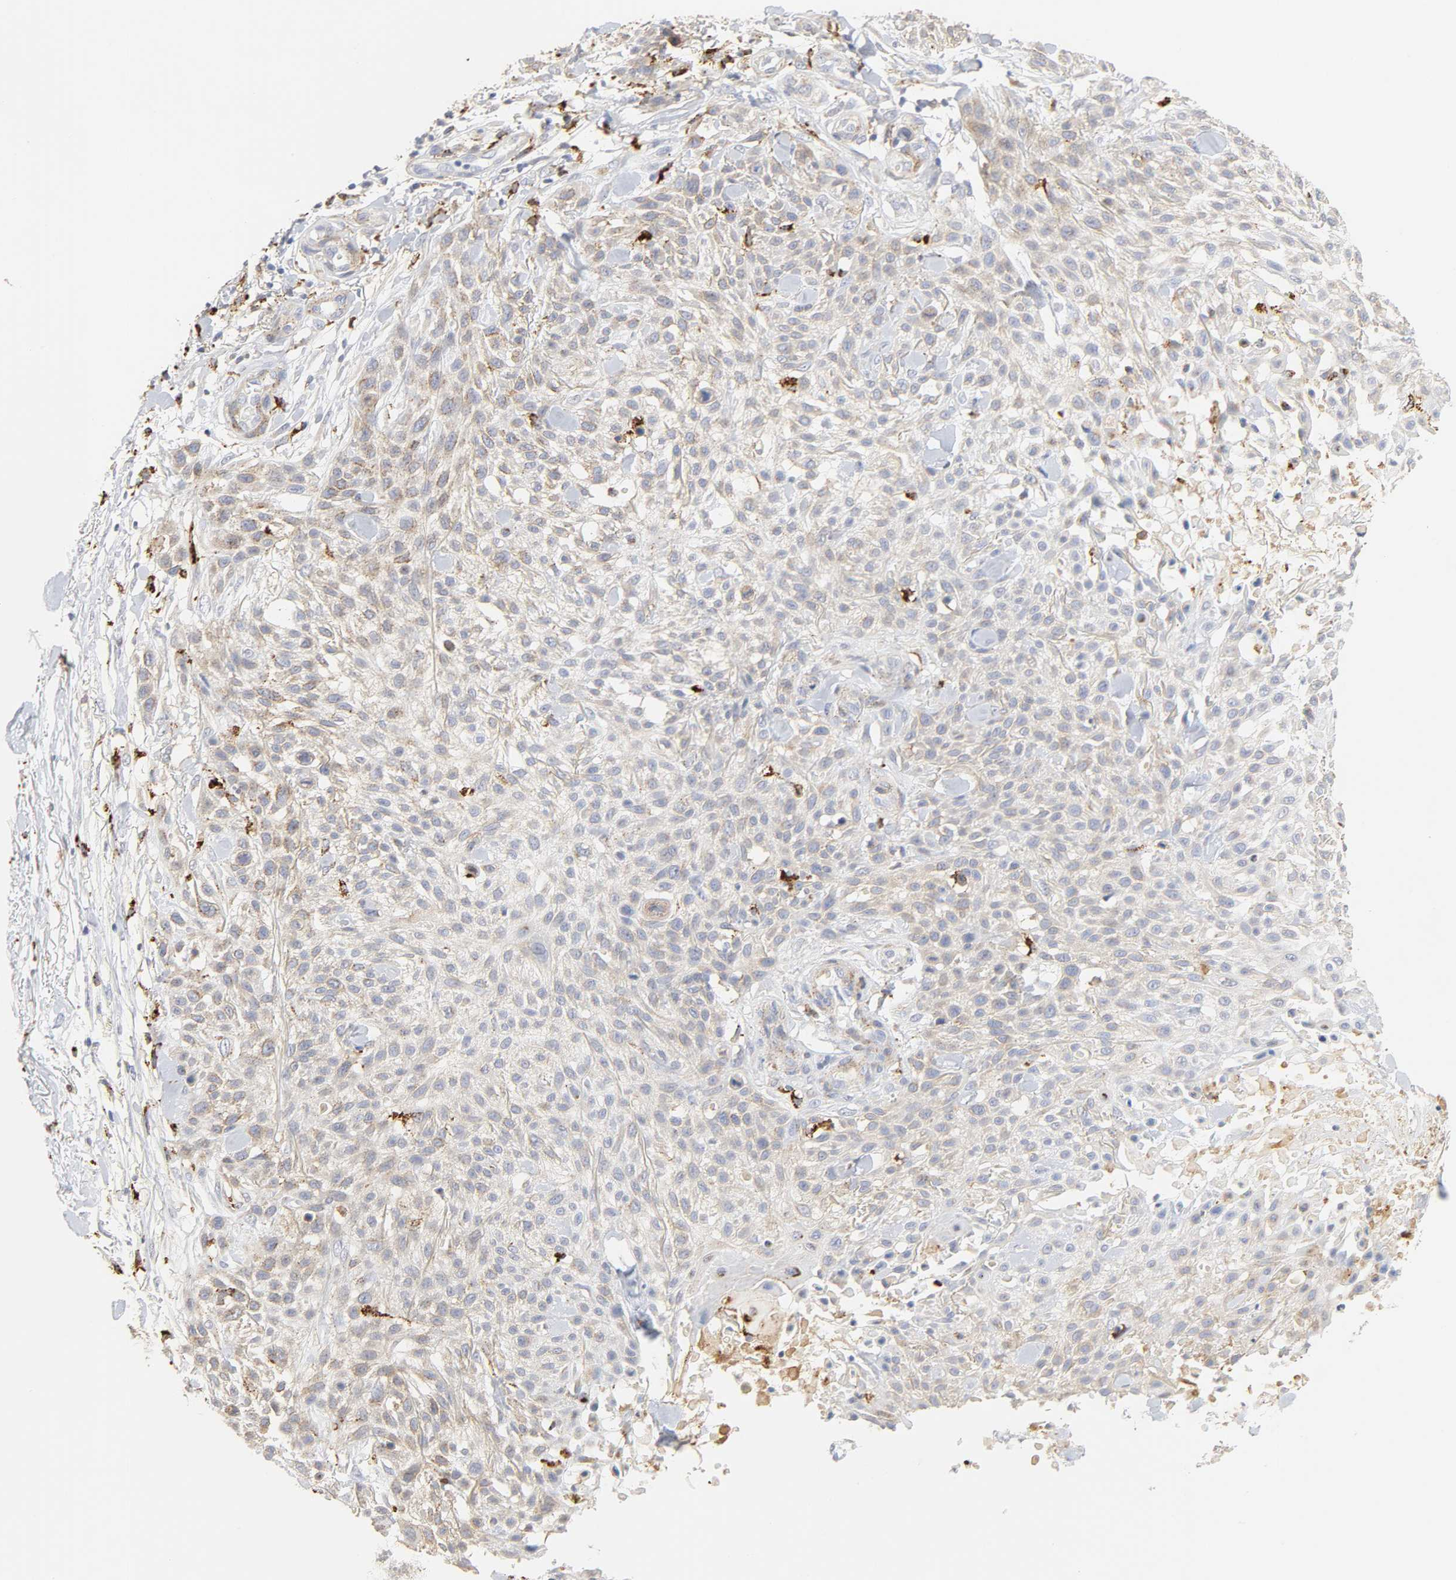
{"staining": {"intensity": "weak", "quantity": ">75%", "location": "cytoplasmic/membranous"}, "tissue": "skin cancer", "cell_type": "Tumor cells", "image_type": "cancer", "snomed": [{"axis": "morphology", "description": "Squamous cell carcinoma, NOS"}, {"axis": "topography", "description": "Skin"}], "caption": "Weak cytoplasmic/membranous positivity for a protein is present in approximately >75% of tumor cells of skin squamous cell carcinoma using immunohistochemistry (IHC).", "gene": "MAGEB17", "patient": {"sex": "female", "age": 42}}